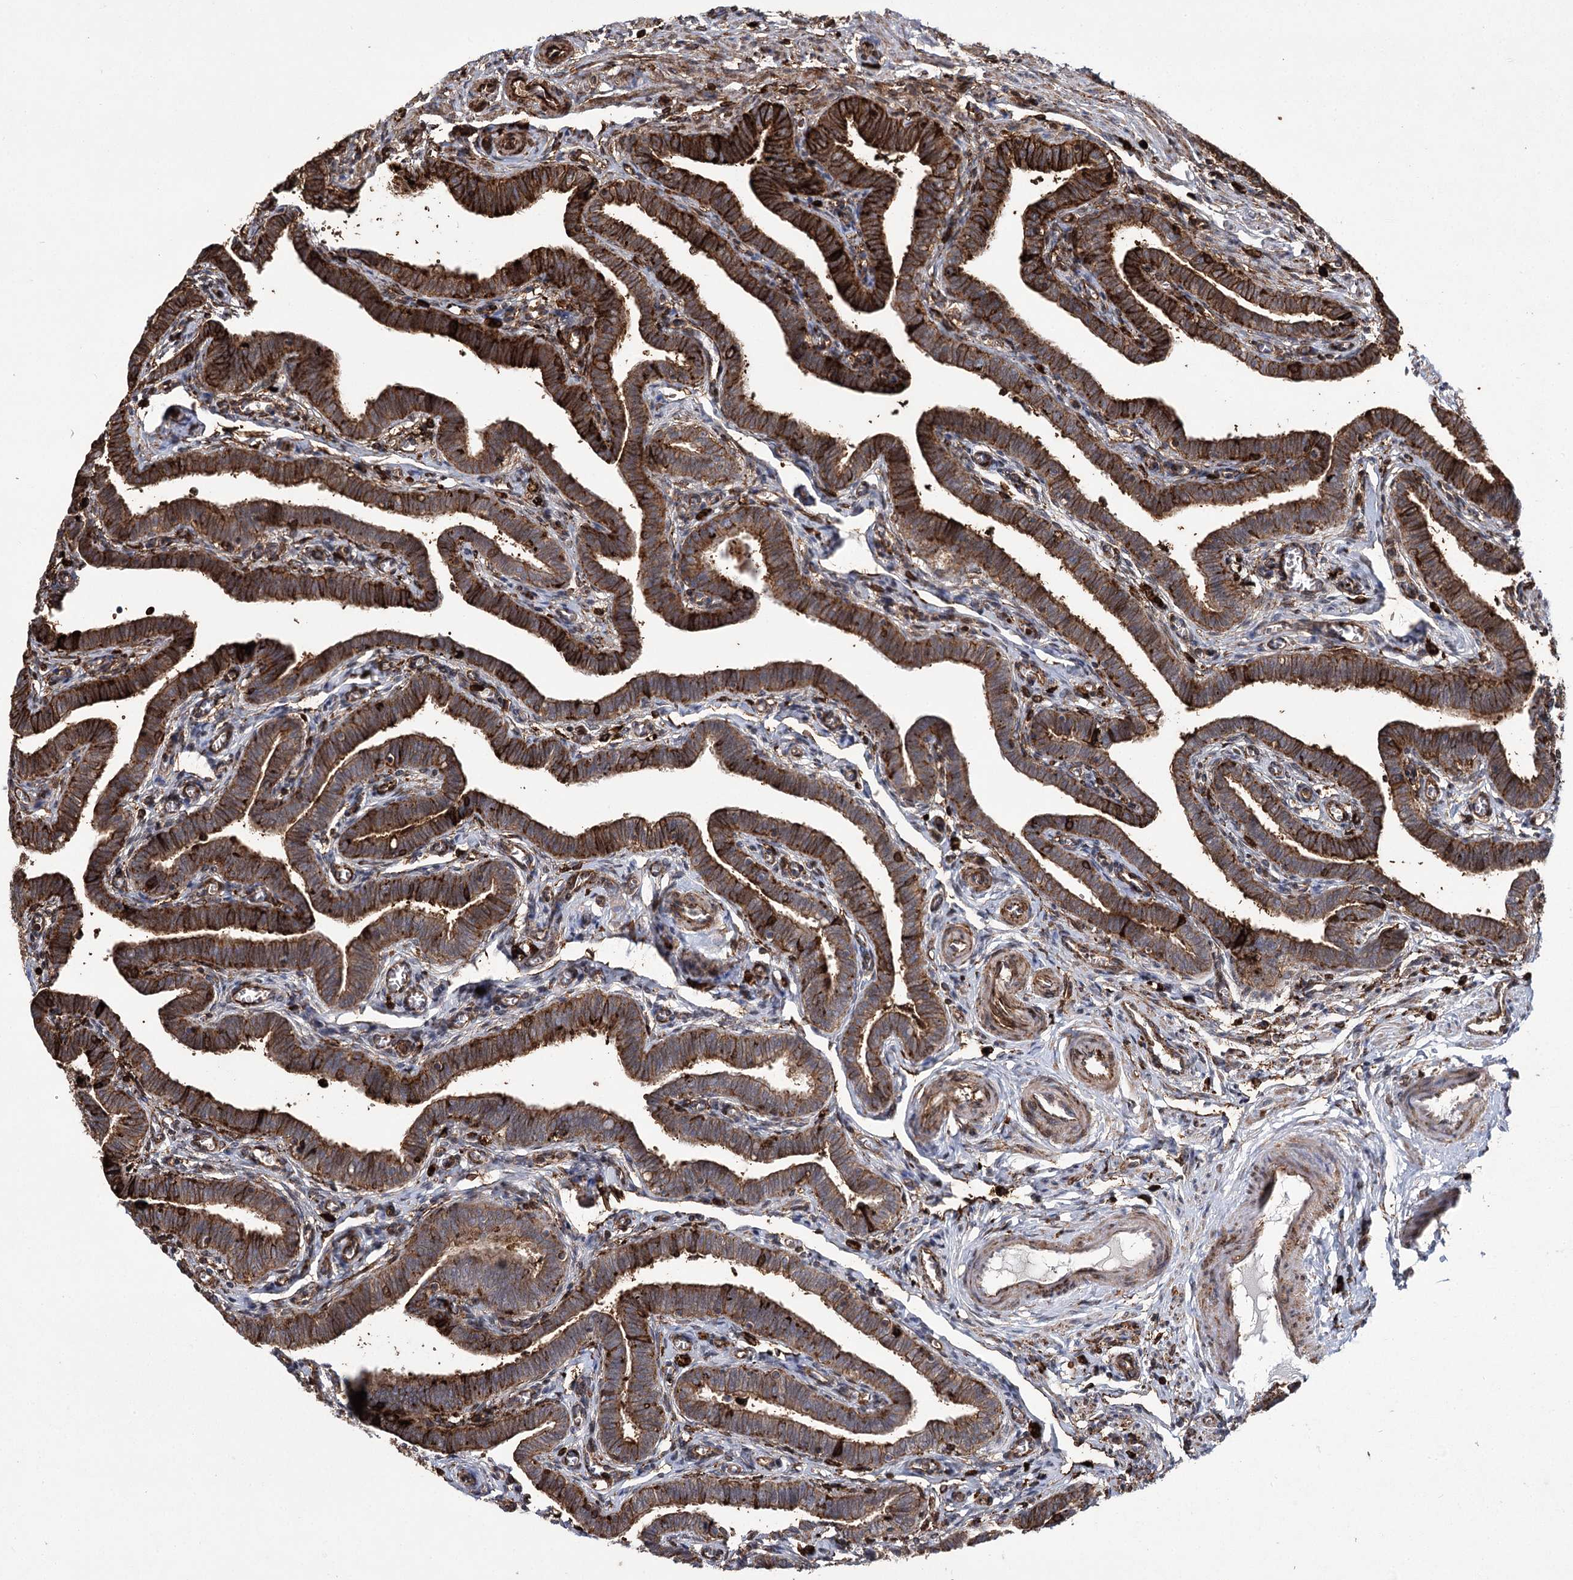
{"staining": {"intensity": "strong", "quantity": "25%-75%", "location": "cytoplasmic/membranous"}, "tissue": "fallopian tube", "cell_type": "Glandular cells", "image_type": "normal", "snomed": [{"axis": "morphology", "description": "Normal tissue, NOS"}, {"axis": "topography", "description": "Fallopian tube"}], "caption": "Immunohistochemical staining of unremarkable human fallopian tube reveals high levels of strong cytoplasmic/membranous staining in approximately 25%-75% of glandular cells. The staining was performed using DAB (3,3'-diaminobenzidine) to visualize the protein expression in brown, while the nuclei were stained in blue with hematoxylin (Magnification: 20x).", "gene": "DCUN1D4", "patient": {"sex": "female", "age": 36}}